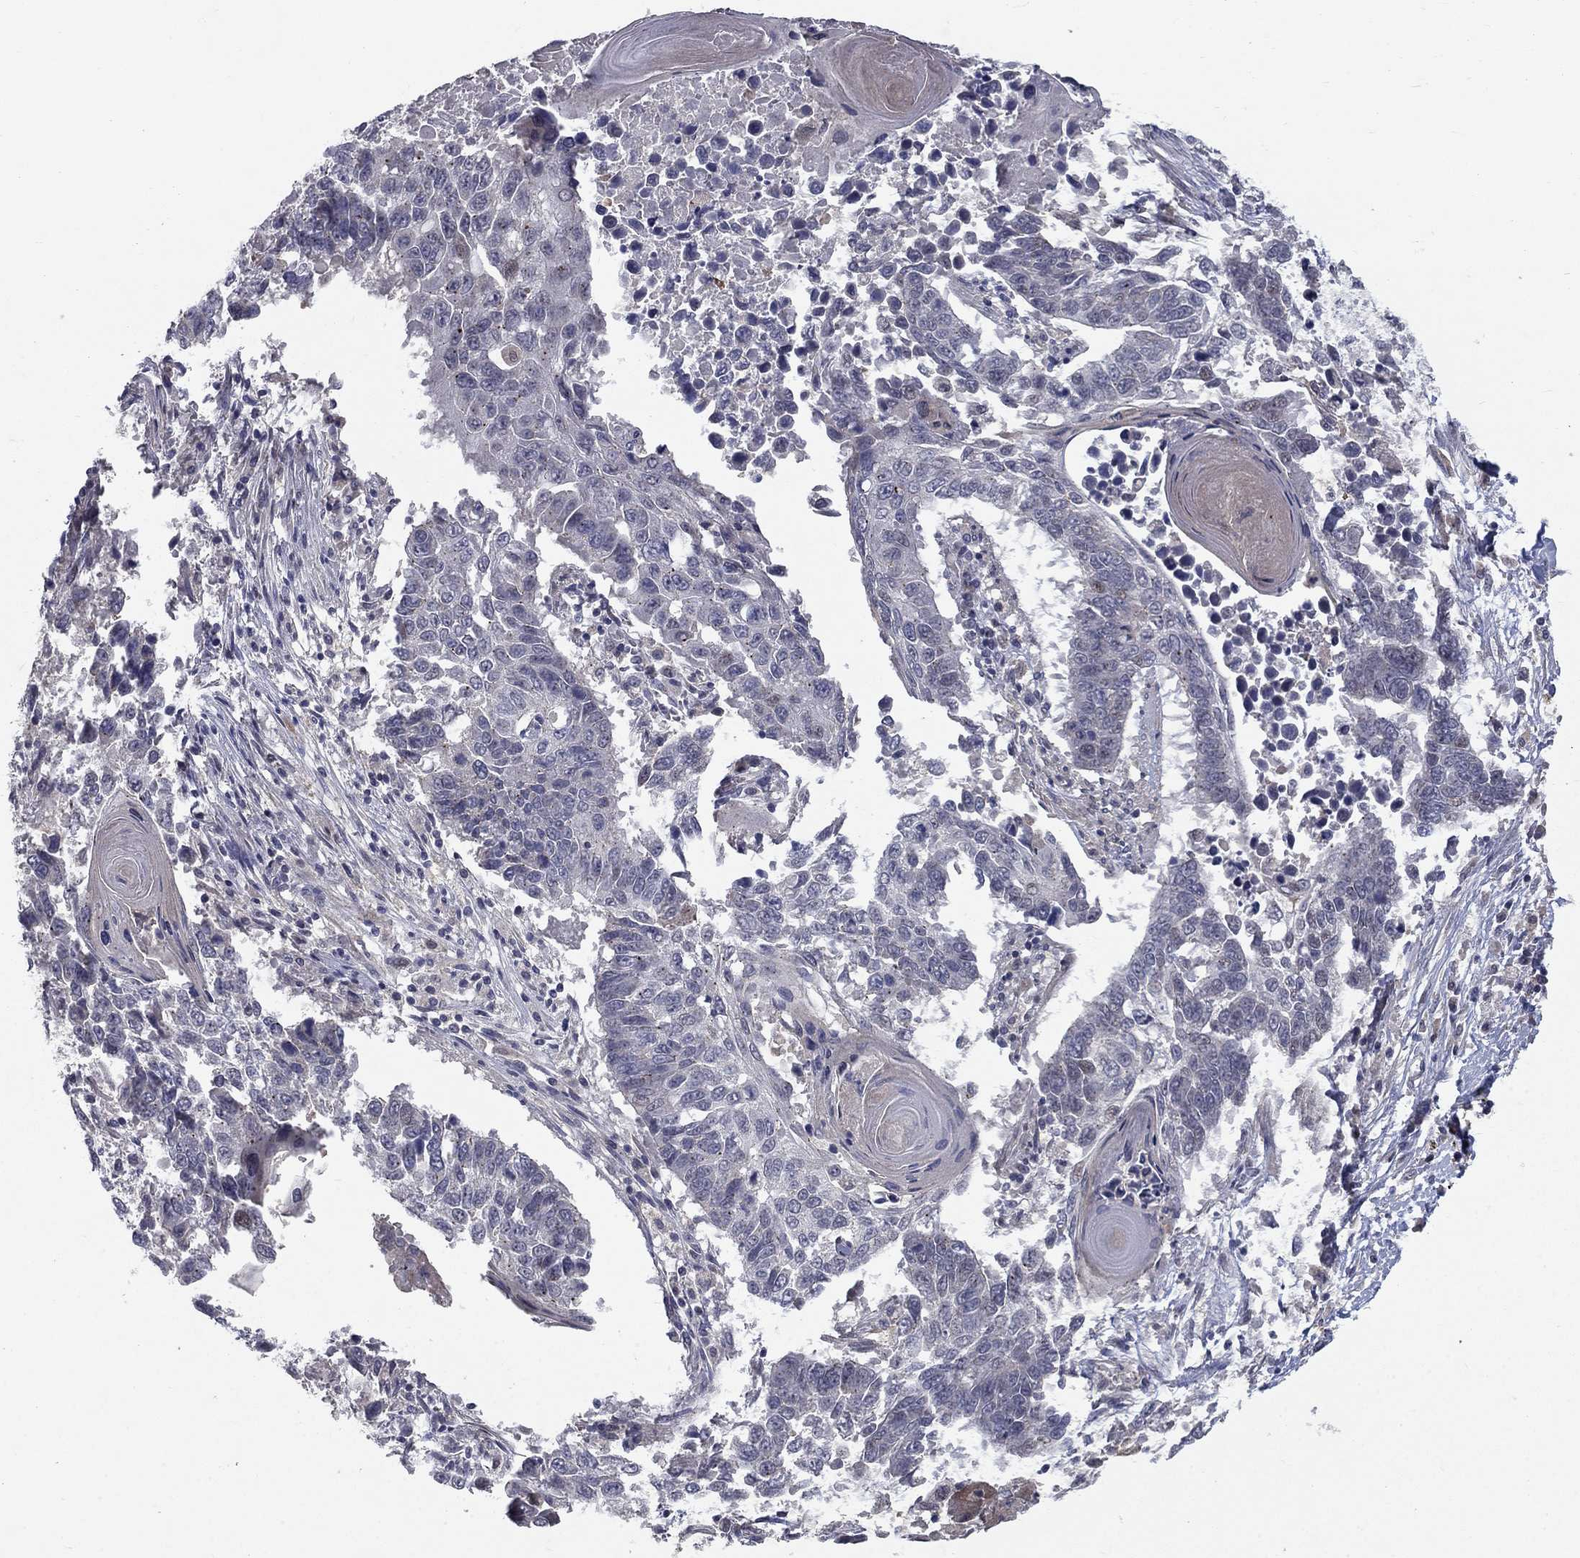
{"staining": {"intensity": "negative", "quantity": "none", "location": "none"}, "tissue": "lung cancer", "cell_type": "Tumor cells", "image_type": "cancer", "snomed": [{"axis": "morphology", "description": "Squamous cell carcinoma, NOS"}, {"axis": "topography", "description": "Lung"}], "caption": "Tumor cells are negative for brown protein staining in squamous cell carcinoma (lung). Nuclei are stained in blue.", "gene": "FAM3B", "patient": {"sex": "male", "age": 73}}